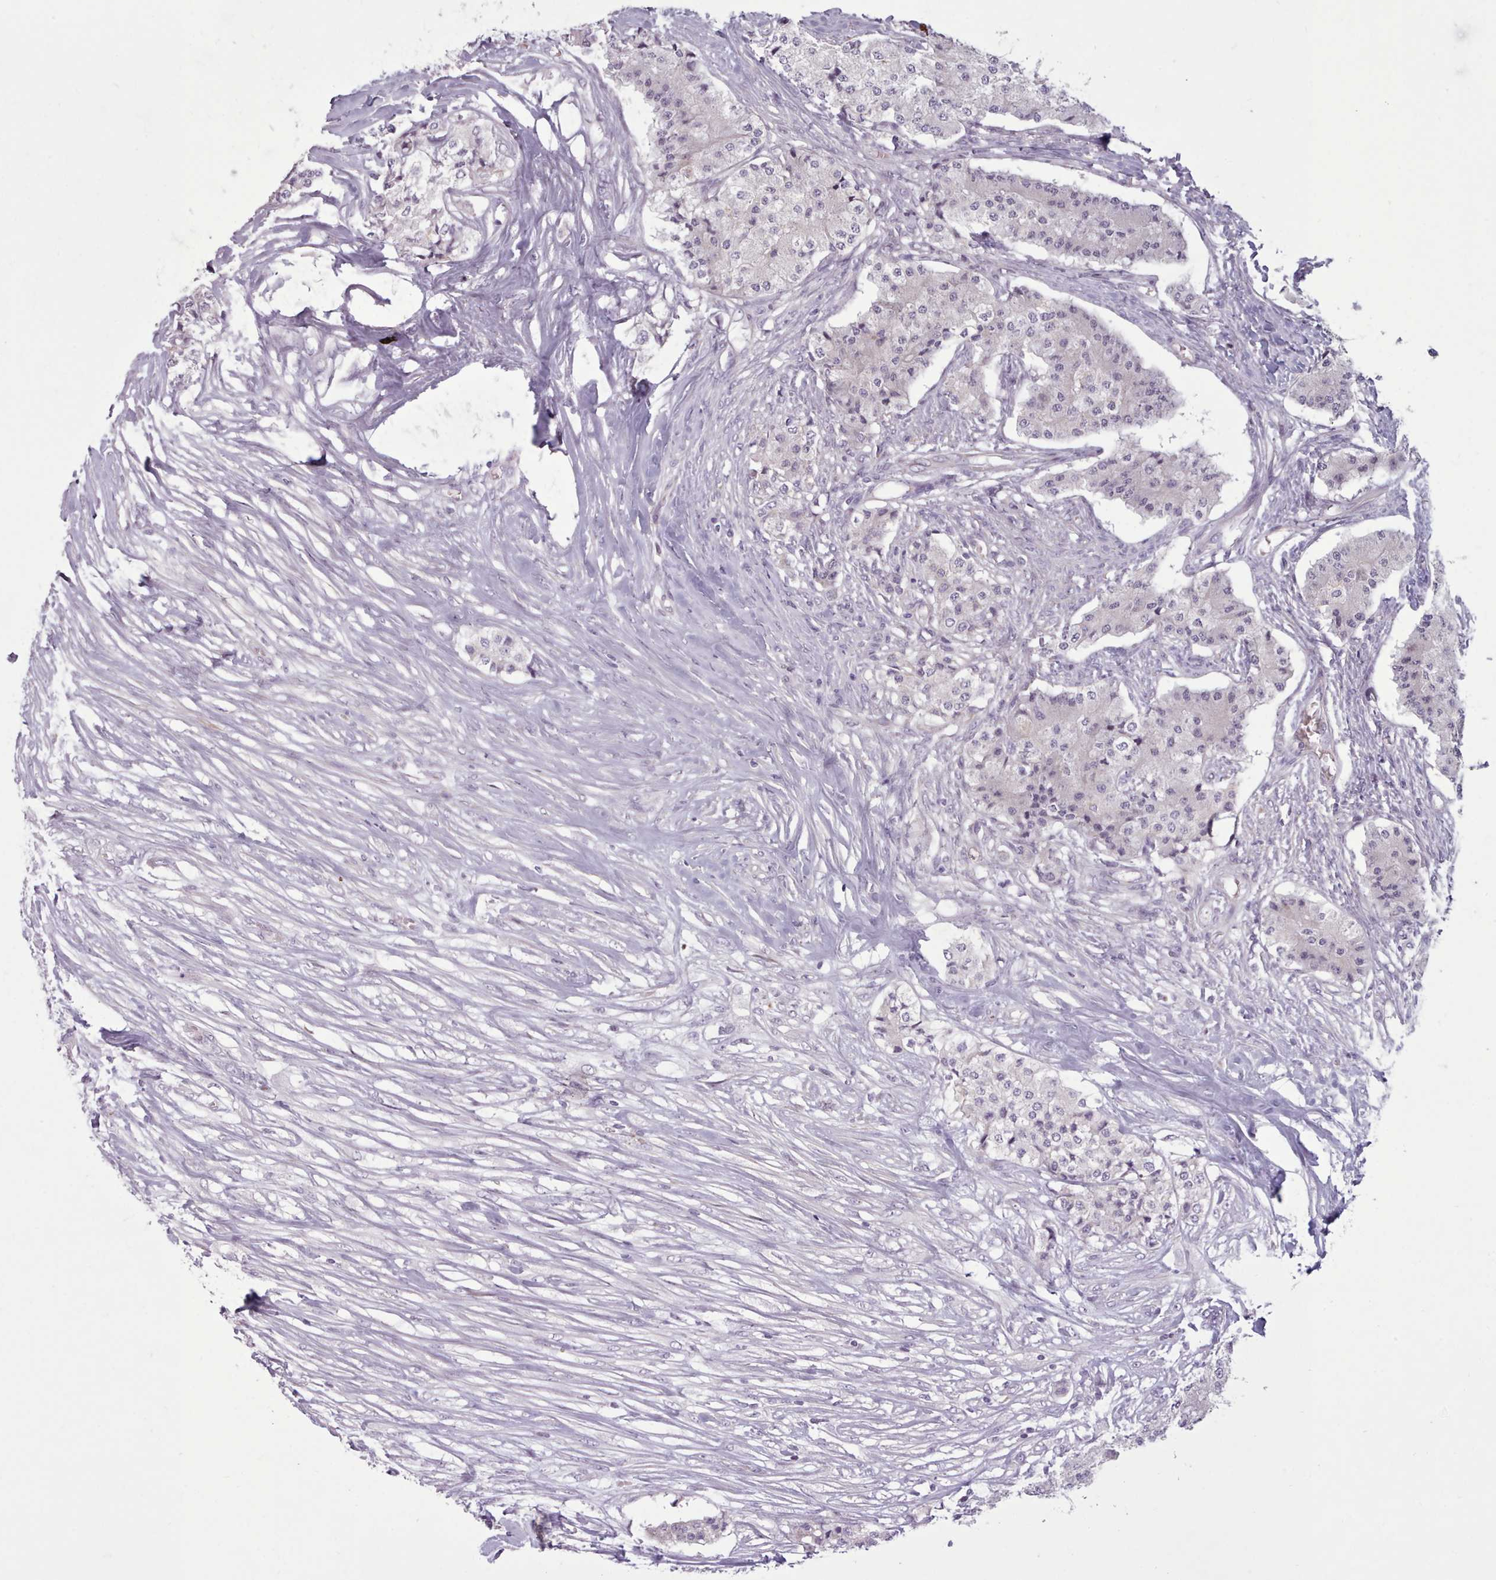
{"staining": {"intensity": "negative", "quantity": "none", "location": "none"}, "tissue": "carcinoid", "cell_type": "Tumor cells", "image_type": "cancer", "snomed": [{"axis": "morphology", "description": "Carcinoid, malignant, NOS"}, {"axis": "topography", "description": "Colon"}], "caption": "Tumor cells are negative for brown protein staining in carcinoid.", "gene": "AVL9", "patient": {"sex": "female", "age": 52}}